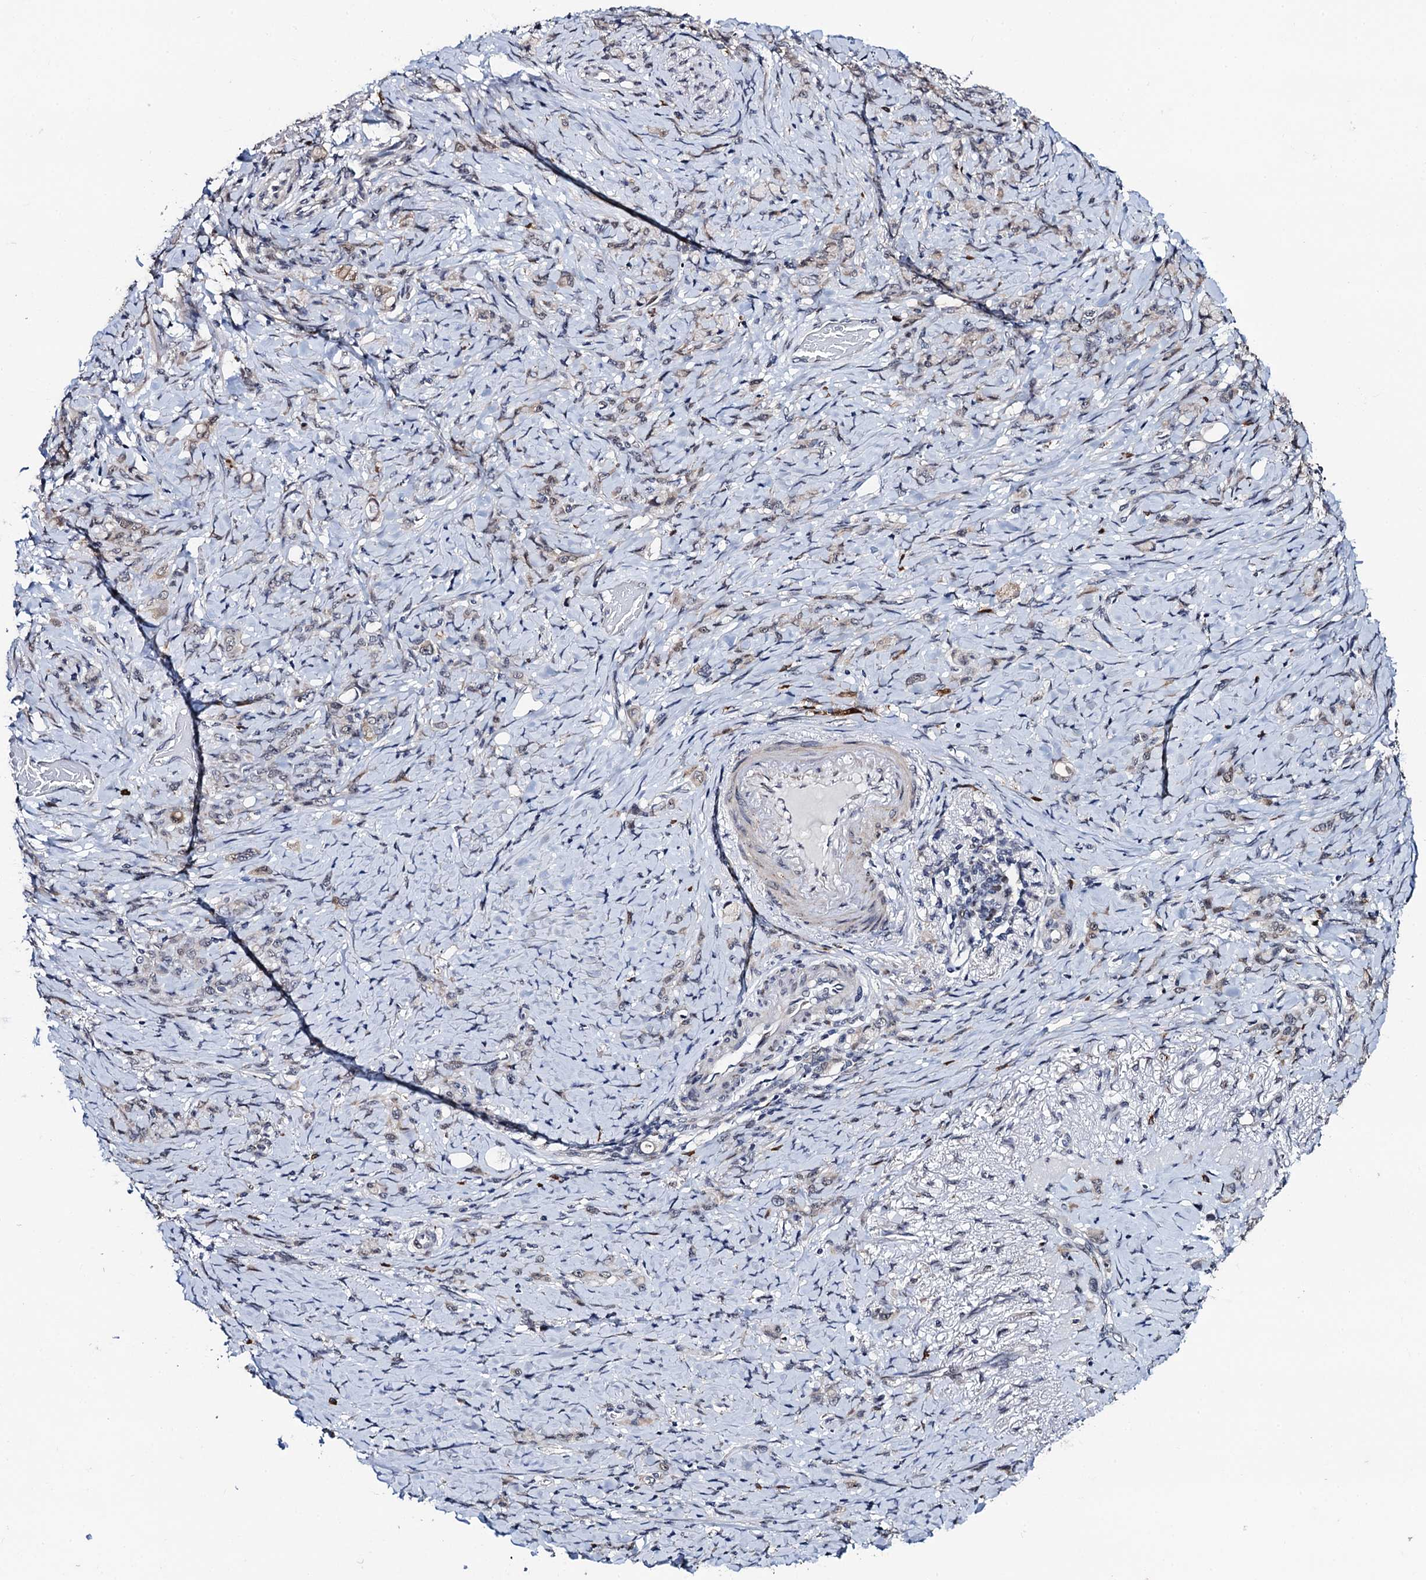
{"staining": {"intensity": "weak", "quantity": "<25%", "location": "nuclear"}, "tissue": "stomach cancer", "cell_type": "Tumor cells", "image_type": "cancer", "snomed": [{"axis": "morphology", "description": "Adenocarcinoma, NOS"}, {"axis": "topography", "description": "Stomach"}], "caption": "A high-resolution image shows immunohistochemistry staining of adenocarcinoma (stomach), which demonstrates no significant positivity in tumor cells.", "gene": "FAM222A", "patient": {"sex": "female", "age": 79}}